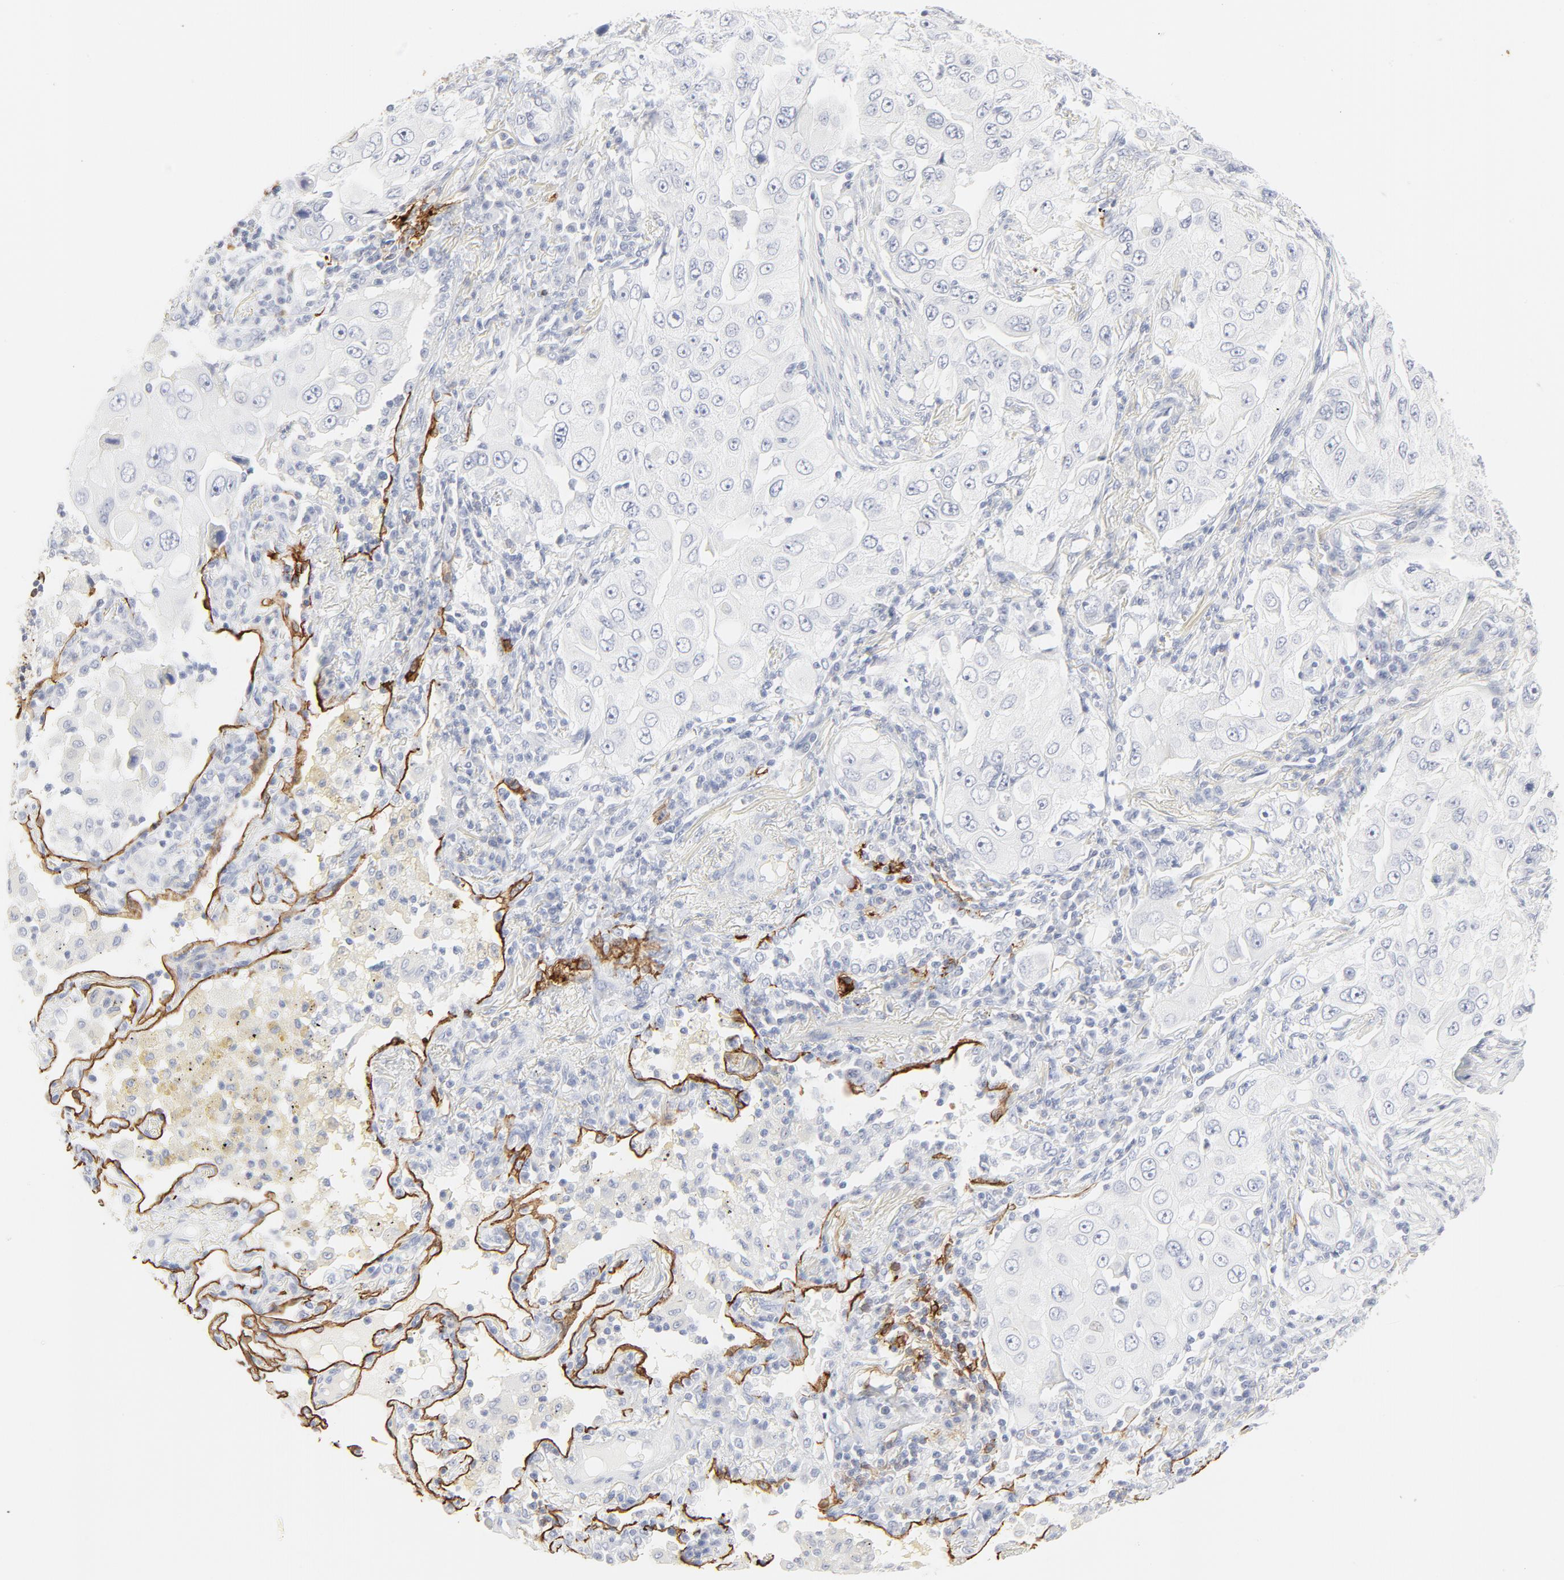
{"staining": {"intensity": "negative", "quantity": "none", "location": "none"}, "tissue": "lung cancer", "cell_type": "Tumor cells", "image_type": "cancer", "snomed": [{"axis": "morphology", "description": "Adenocarcinoma, NOS"}, {"axis": "topography", "description": "Lung"}], "caption": "Tumor cells are negative for brown protein staining in adenocarcinoma (lung).", "gene": "CCR7", "patient": {"sex": "male", "age": 84}}